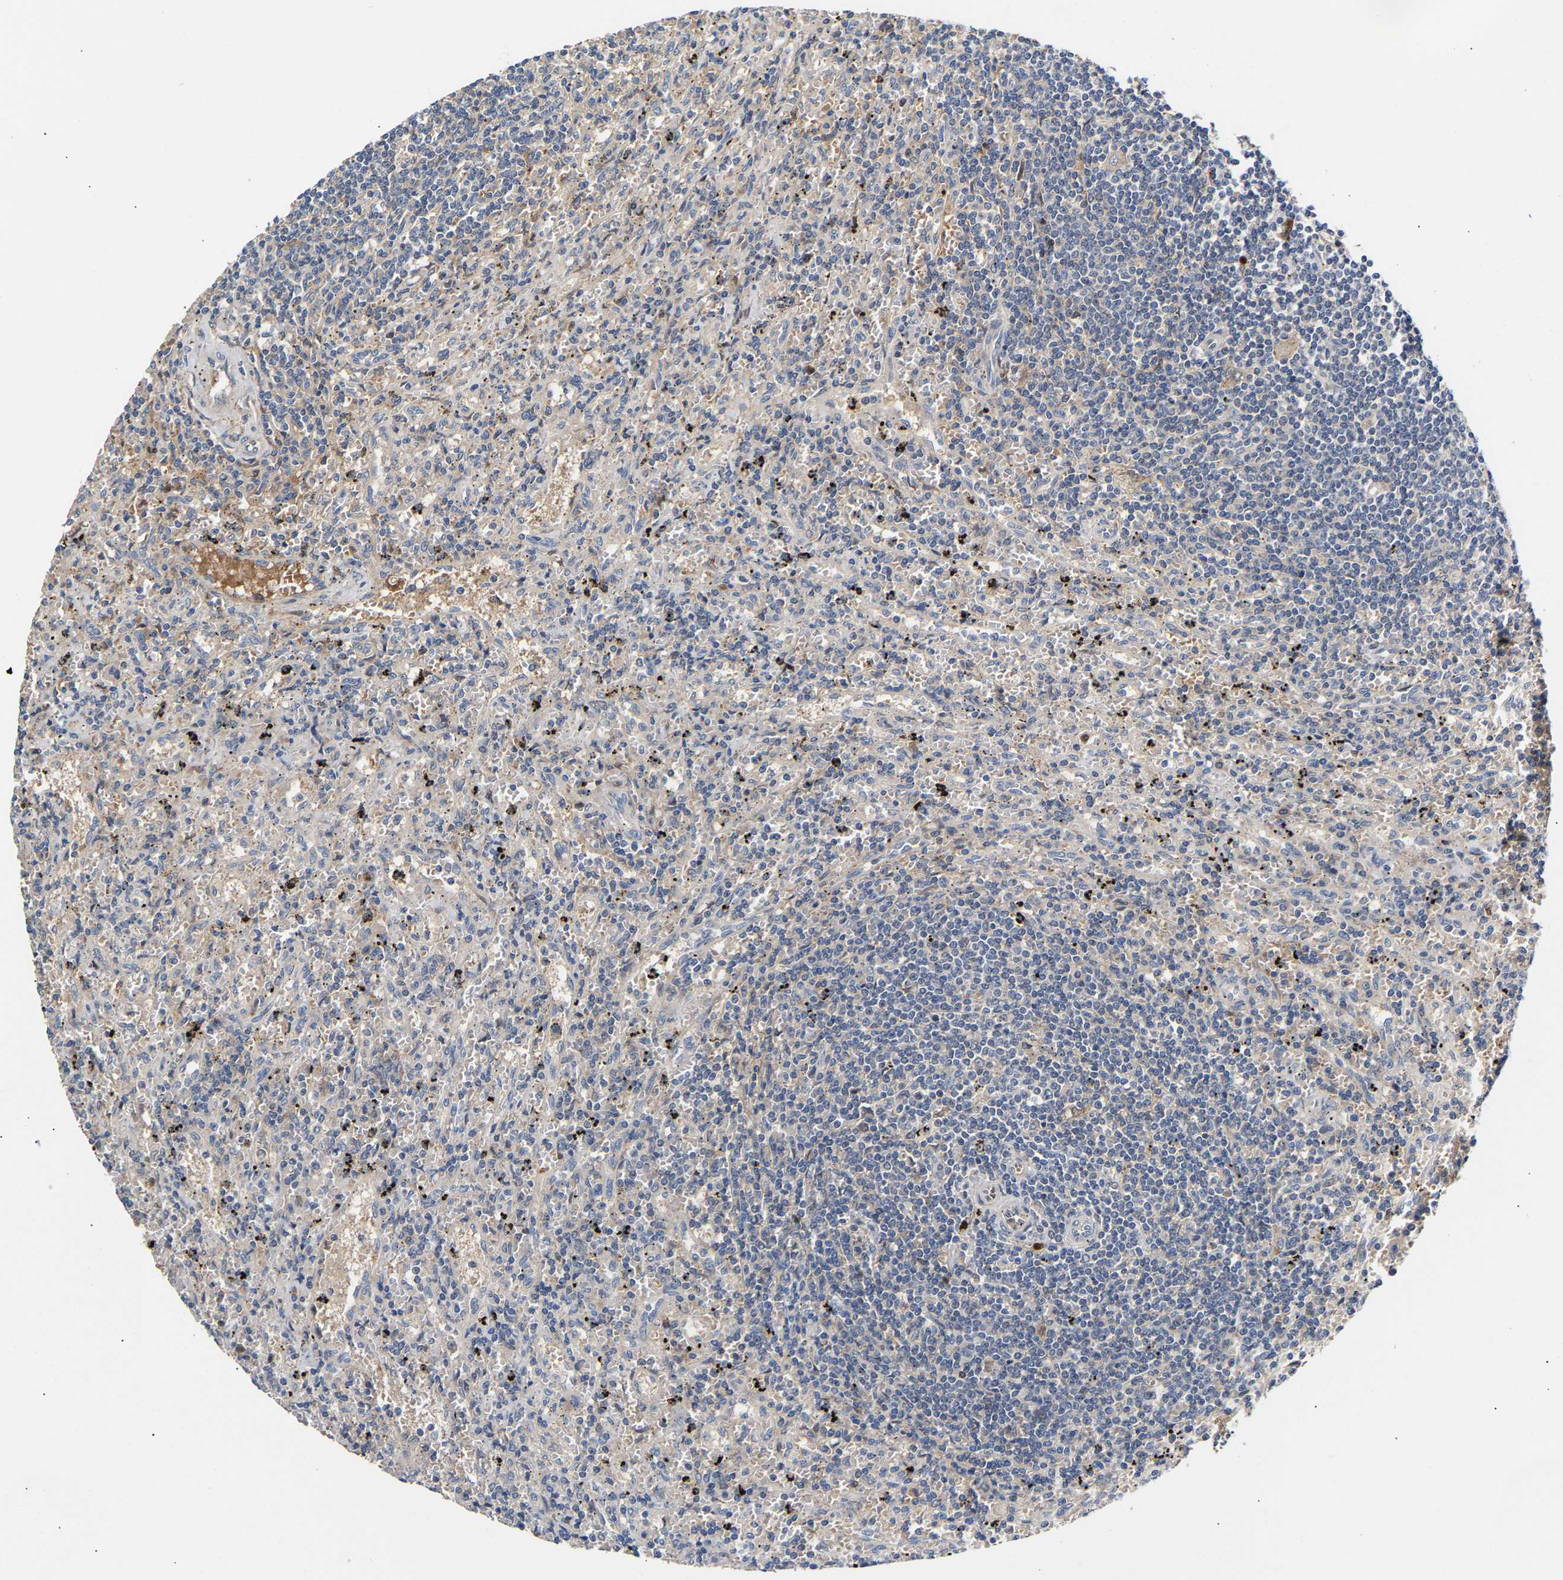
{"staining": {"intensity": "negative", "quantity": "none", "location": "none"}, "tissue": "lymphoma", "cell_type": "Tumor cells", "image_type": "cancer", "snomed": [{"axis": "morphology", "description": "Malignant lymphoma, non-Hodgkin's type, Low grade"}, {"axis": "topography", "description": "Spleen"}], "caption": "Immunohistochemical staining of human lymphoma reveals no significant positivity in tumor cells. (Brightfield microscopy of DAB (3,3'-diaminobenzidine) immunohistochemistry (IHC) at high magnification).", "gene": "KASH5", "patient": {"sex": "male", "age": 76}}